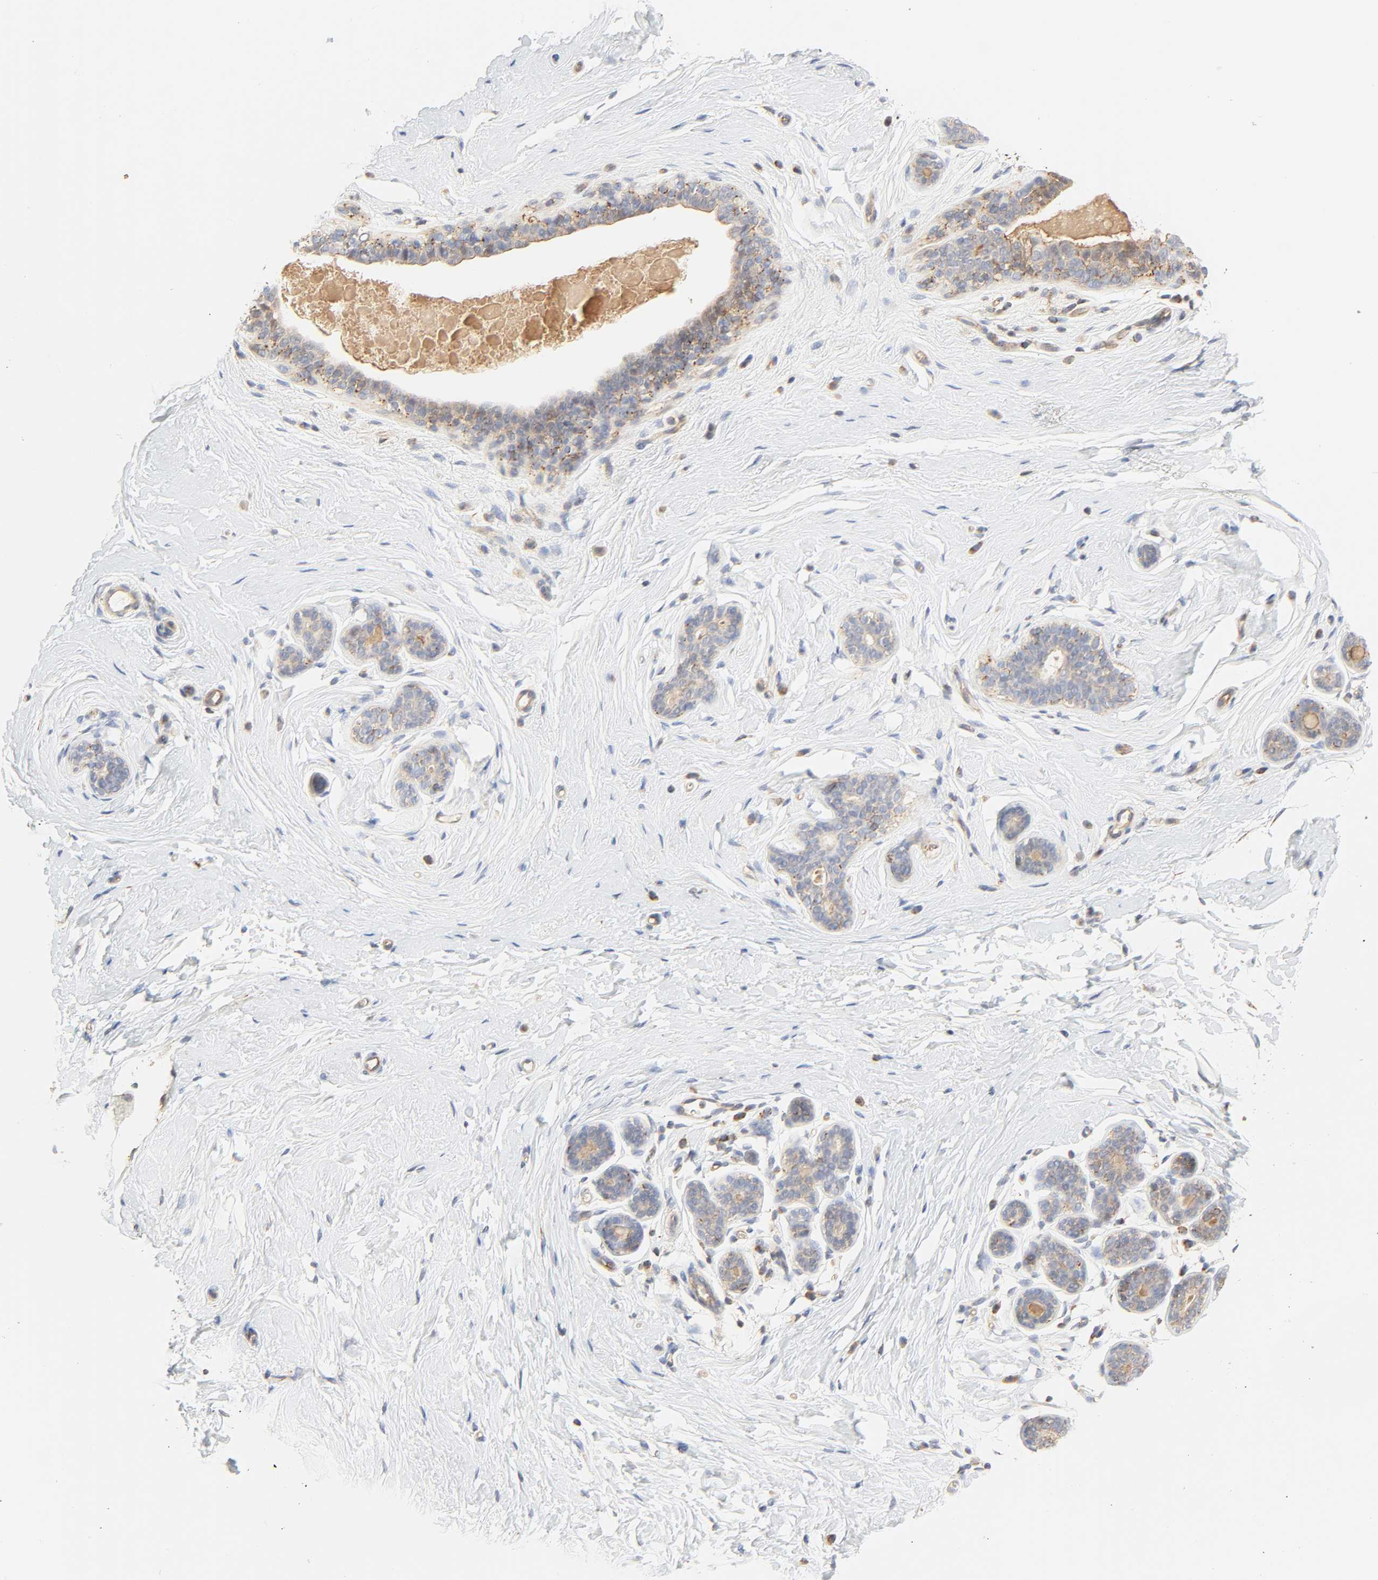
{"staining": {"intensity": "moderate", "quantity": ">75%", "location": "cytoplasmic/membranous"}, "tissue": "breast", "cell_type": "Glandular cells", "image_type": "normal", "snomed": [{"axis": "morphology", "description": "Normal tissue, NOS"}, {"axis": "topography", "description": "Breast"}], "caption": "DAB immunohistochemical staining of unremarkable human breast exhibits moderate cytoplasmic/membranous protein positivity in approximately >75% of glandular cells. (Brightfield microscopy of DAB IHC at high magnification).", "gene": "ZMAT5", "patient": {"sex": "female", "age": 52}}